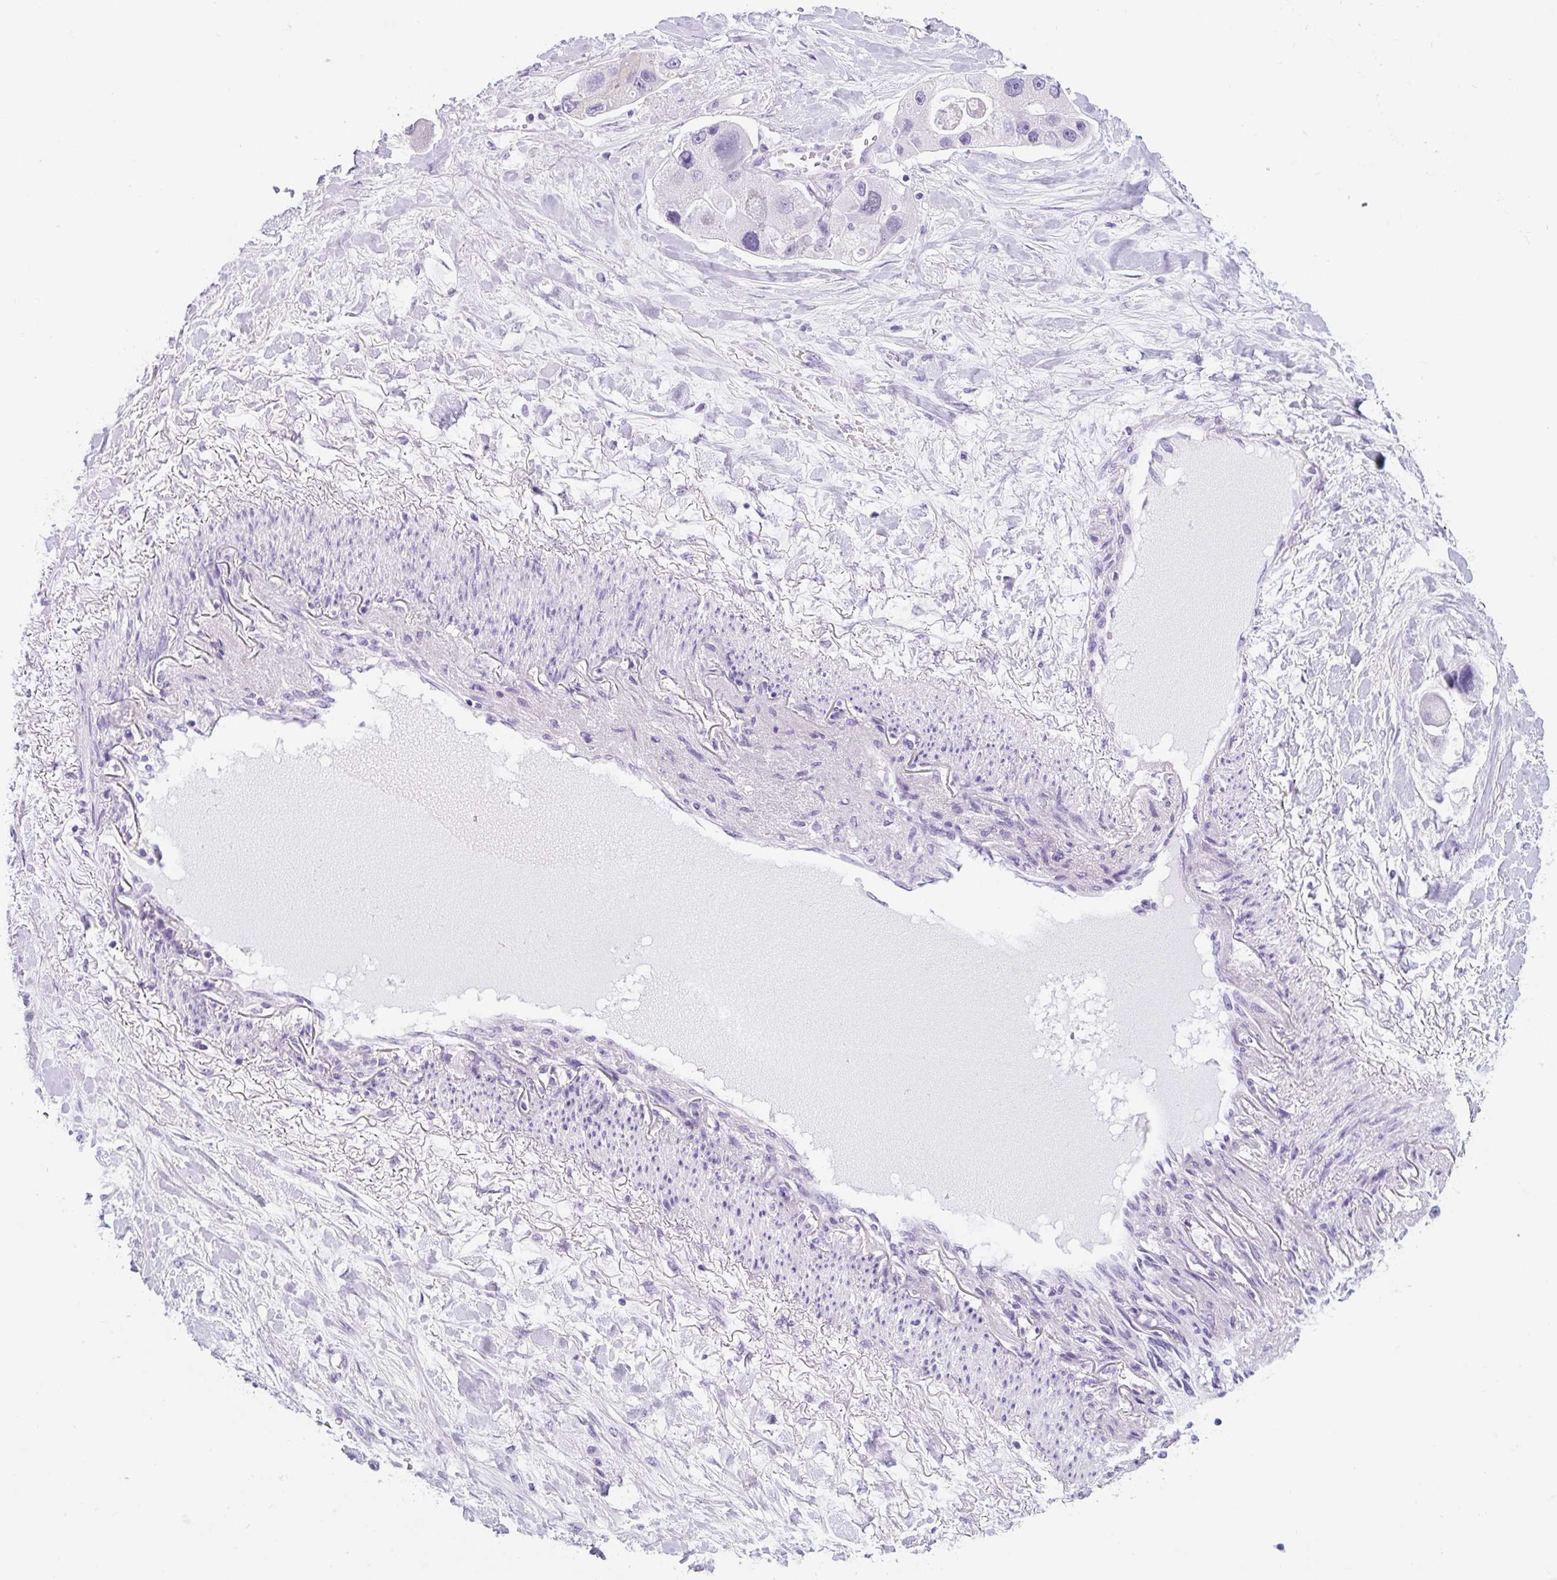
{"staining": {"intensity": "negative", "quantity": "none", "location": "none"}, "tissue": "lung cancer", "cell_type": "Tumor cells", "image_type": "cancer", "snomed": [{"axis": "morphology", "description": "Adenocarcinoma, NOS"}, {"axis": "topography", "description": "Lung"}], "caption": "The micrograph displays no staining of tumor cells in lung cancer (adenocarcinoma). (Immunohistochemistry (ihc), brightfield microscopy, high magnification).", "gene": "ADAMTS19", "patient": {"sex": "female", "age": 54}}